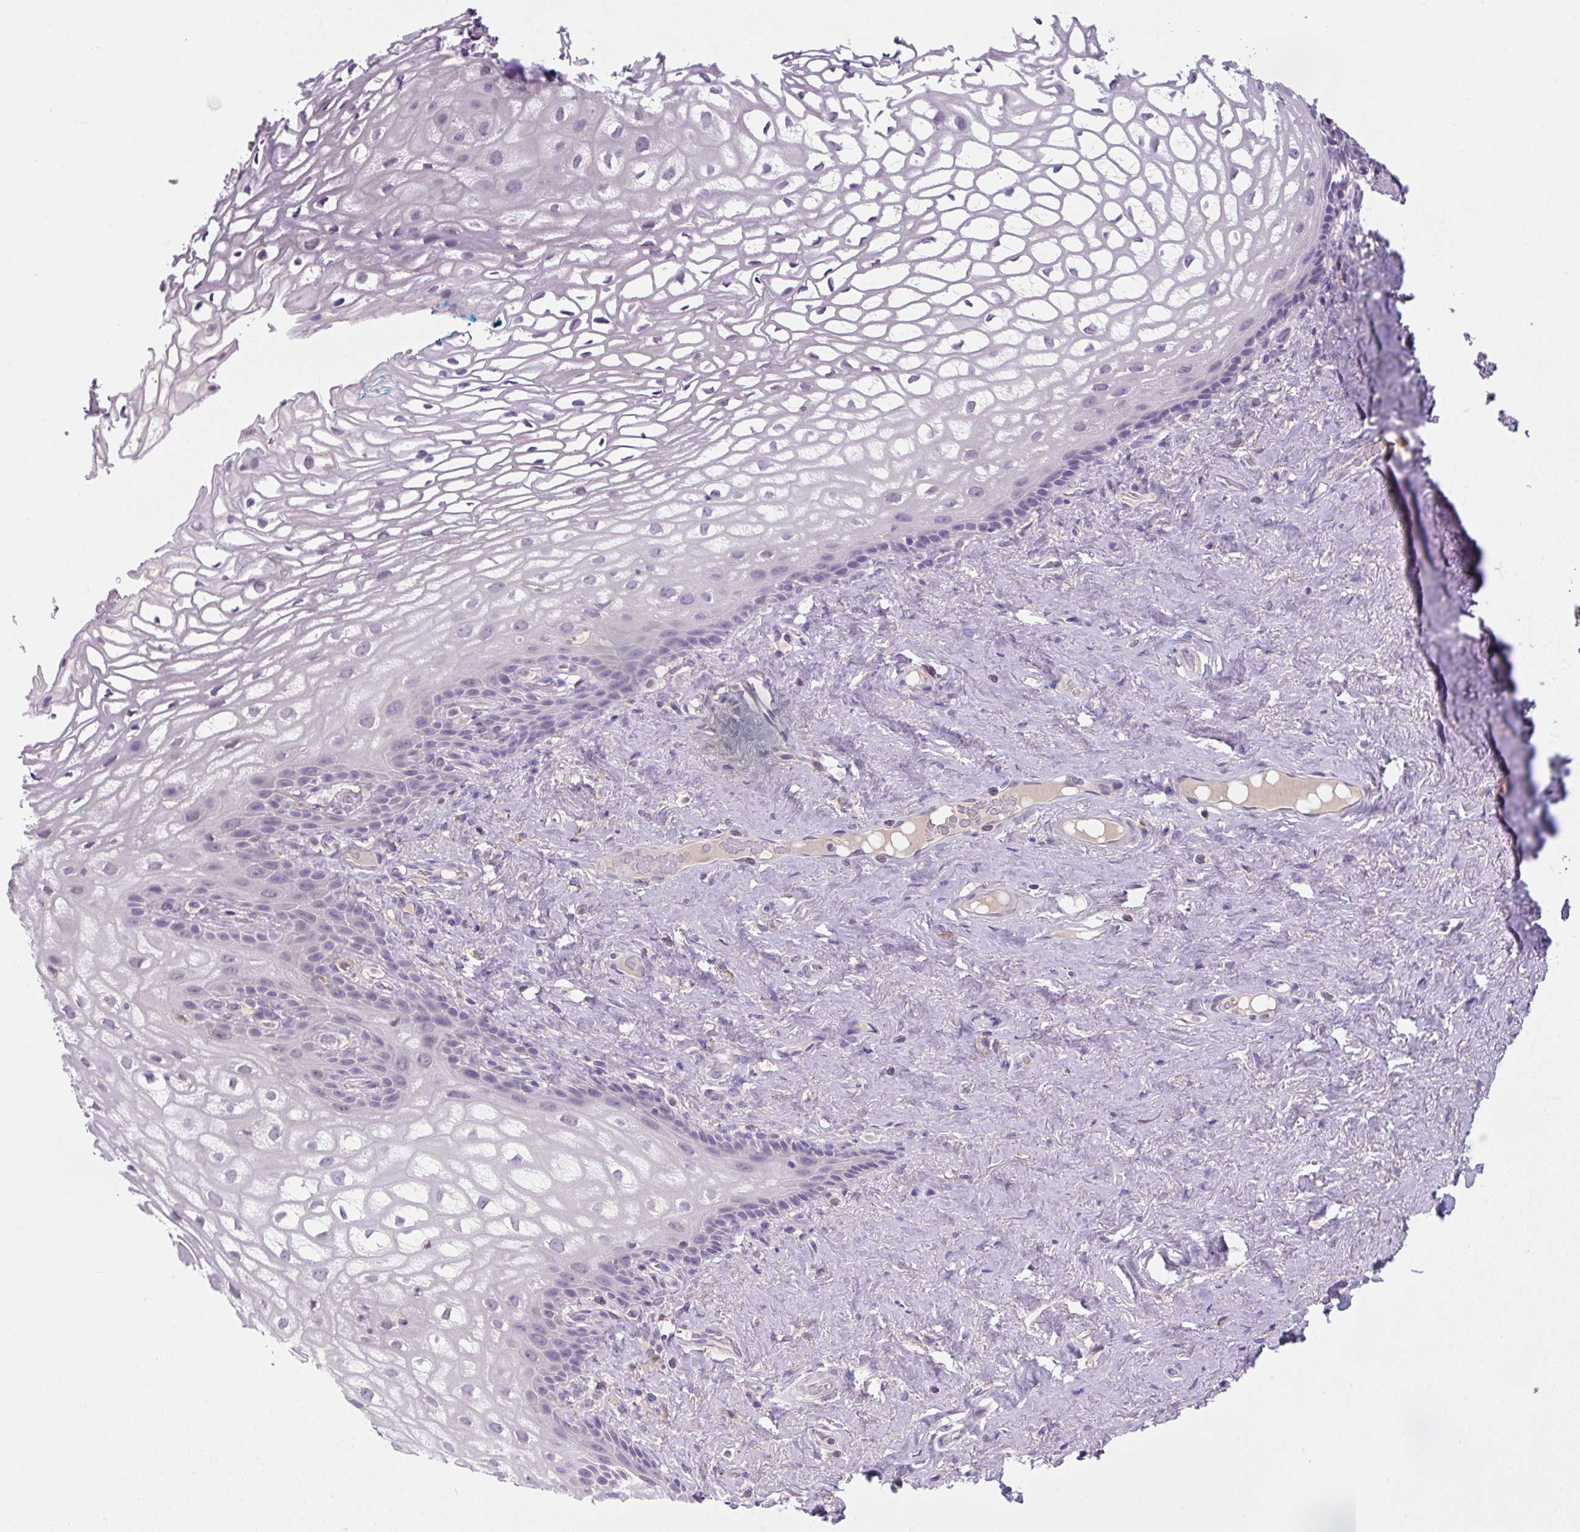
{"staining": {"intensity": "negative", "quantity": "none", "location": "none"}, "tissue": "vagina", "cell_type": "Squamous epithelial cells", "image_type": "normal", "snomed": [{"axis": "morphology", "description": "Normal tissue, NOS"}, {"axis": "morphology", "description": "Adenocarcinoma, NOS"}, {"axis": "topography", "description": "Rectum"}, {"axis": "topography", "description": "Vagina"}, {"axis": "topography", "description": "Peripheral nerve tissue"}], "caption": "A high-resolution photomicrograph shows IHC staining of normal vagina, which displays no significant expression in squamous epithelial cells.", "gene": "FZD5", "patient": {"sex": "female", "age": 71}}